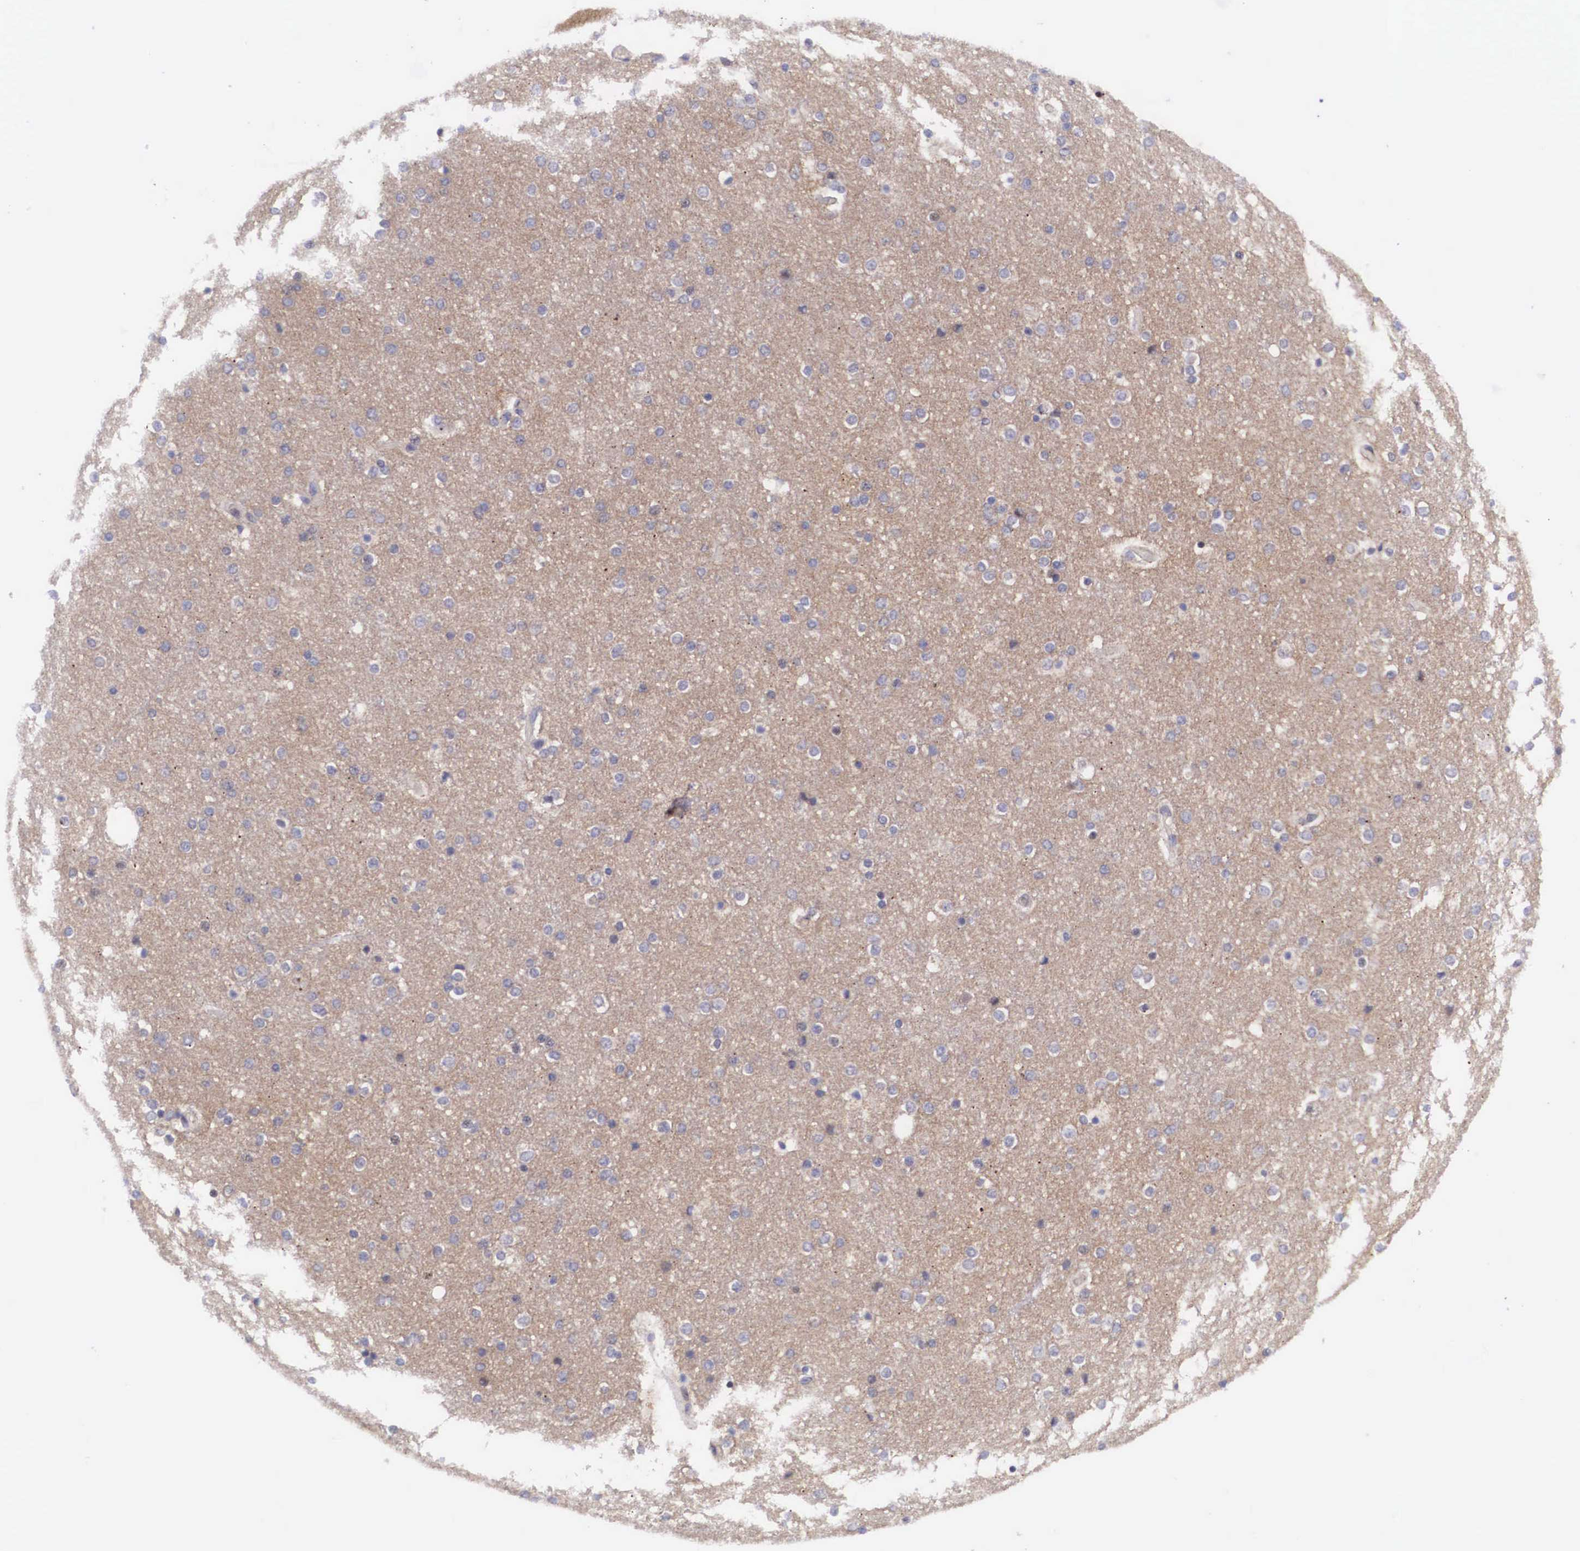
{"staining": {"intensity": "negative", "quantity": "none", "location": "none"}, "tissue": "cerebral cortex", "cell_type": "Endothelial cells", "image_type": "normal", "snomed": [{"axis": "morphology", "description": "Normal tissue, NOS"}, {"axis": "topography", "description": "Cerebral cortex"}], "caption": "Micrograph shows no significant protein positivity in endothelial cells of unremarkable cerebral cortex.", "gene": "EMID1", "patient": {"sex": "female", "age": 54}}